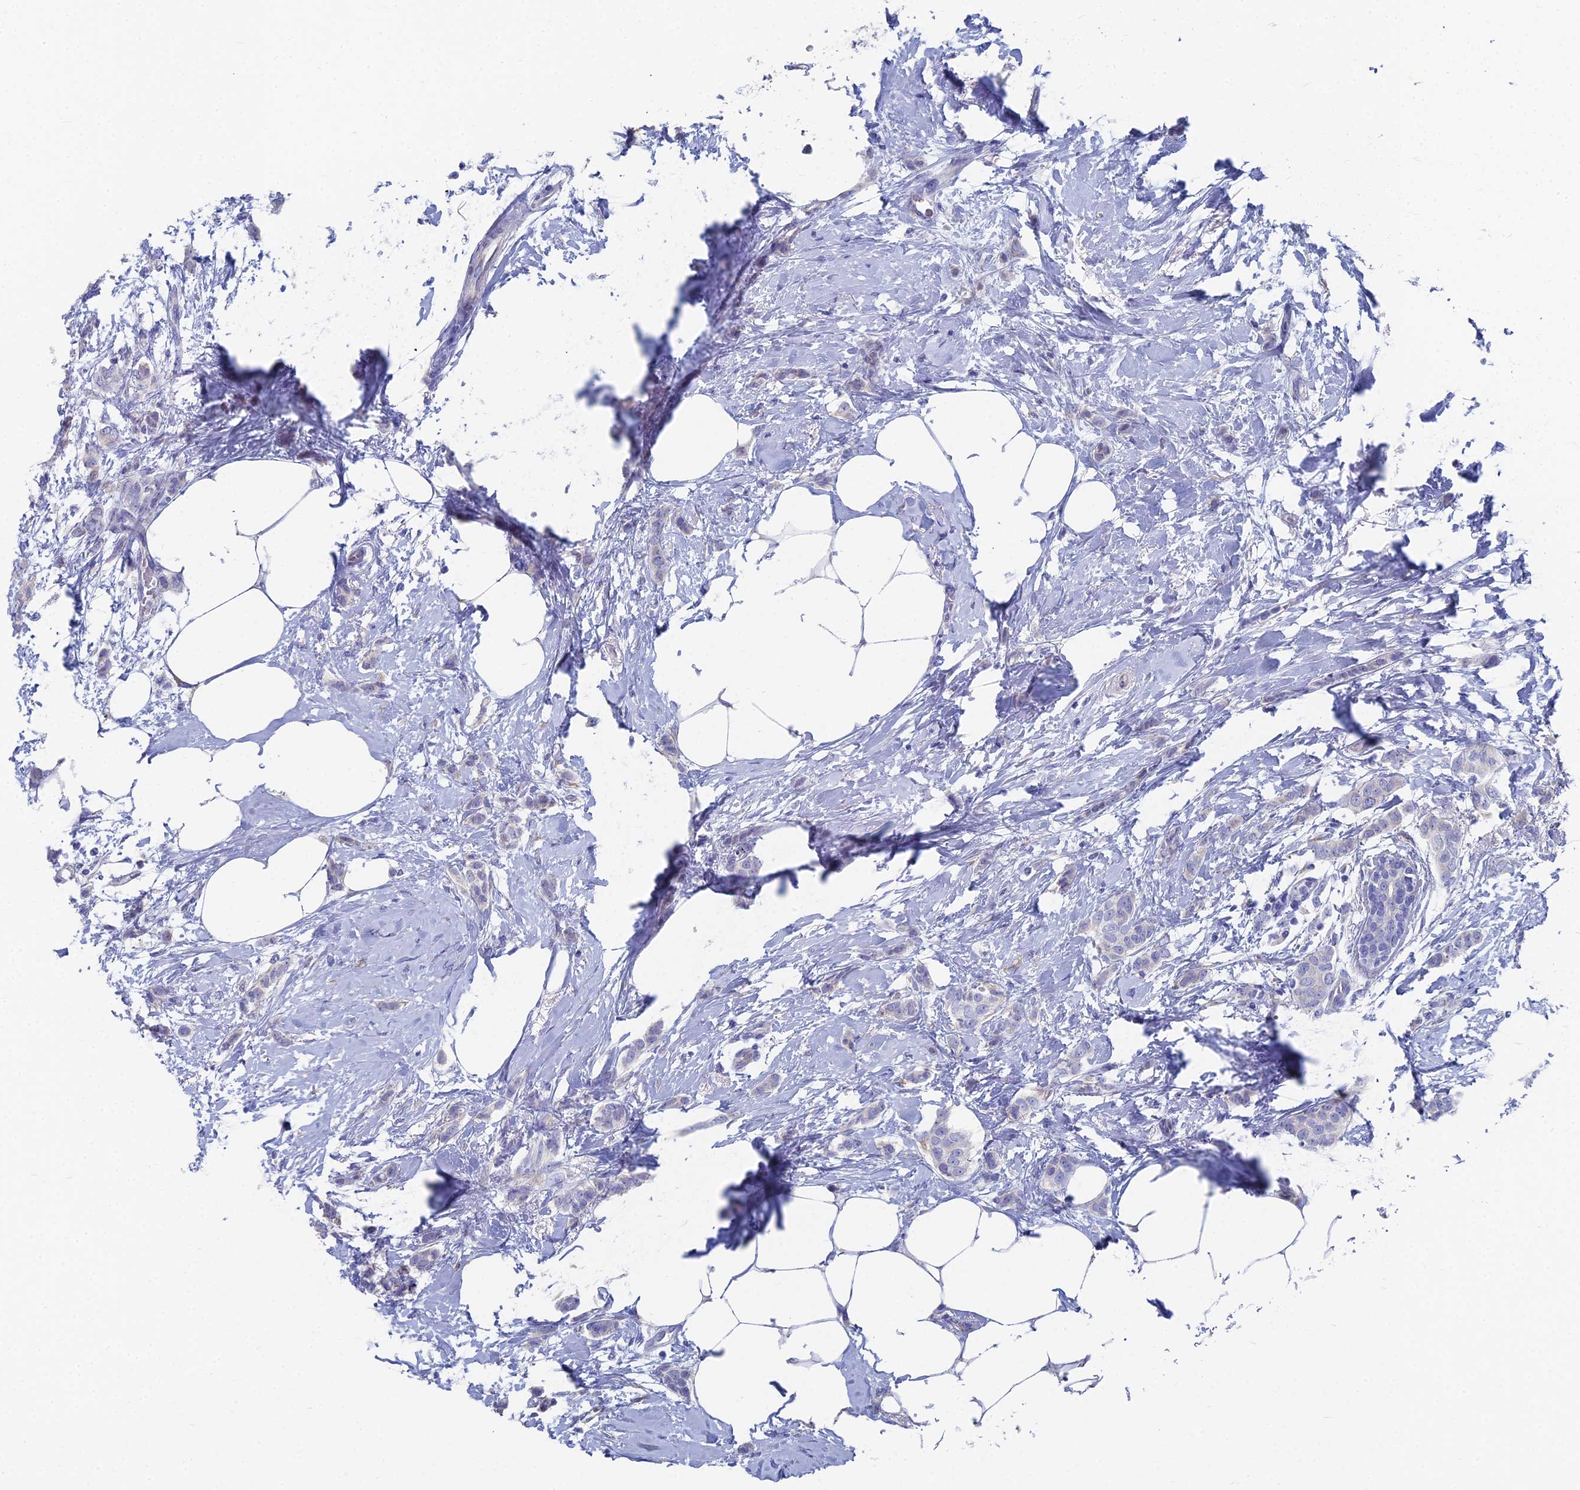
{"staining": {"intensity": "negative", "quantity": "none", "location": "none"}, "tissue": "breast cancer", "cell_type": "Tumor cells", "image_type": "cancer", "snomed": [{"axis": "morphology", "description": "Duct carcinoma"}, {"axis": "topography", "description": "Breast"}], "caption": "Histopathology image shows no significant protein staining in tumor cells of breast cancer.", "gene": "TNNT3", "patient": {"sex": "female", "age": 72}}